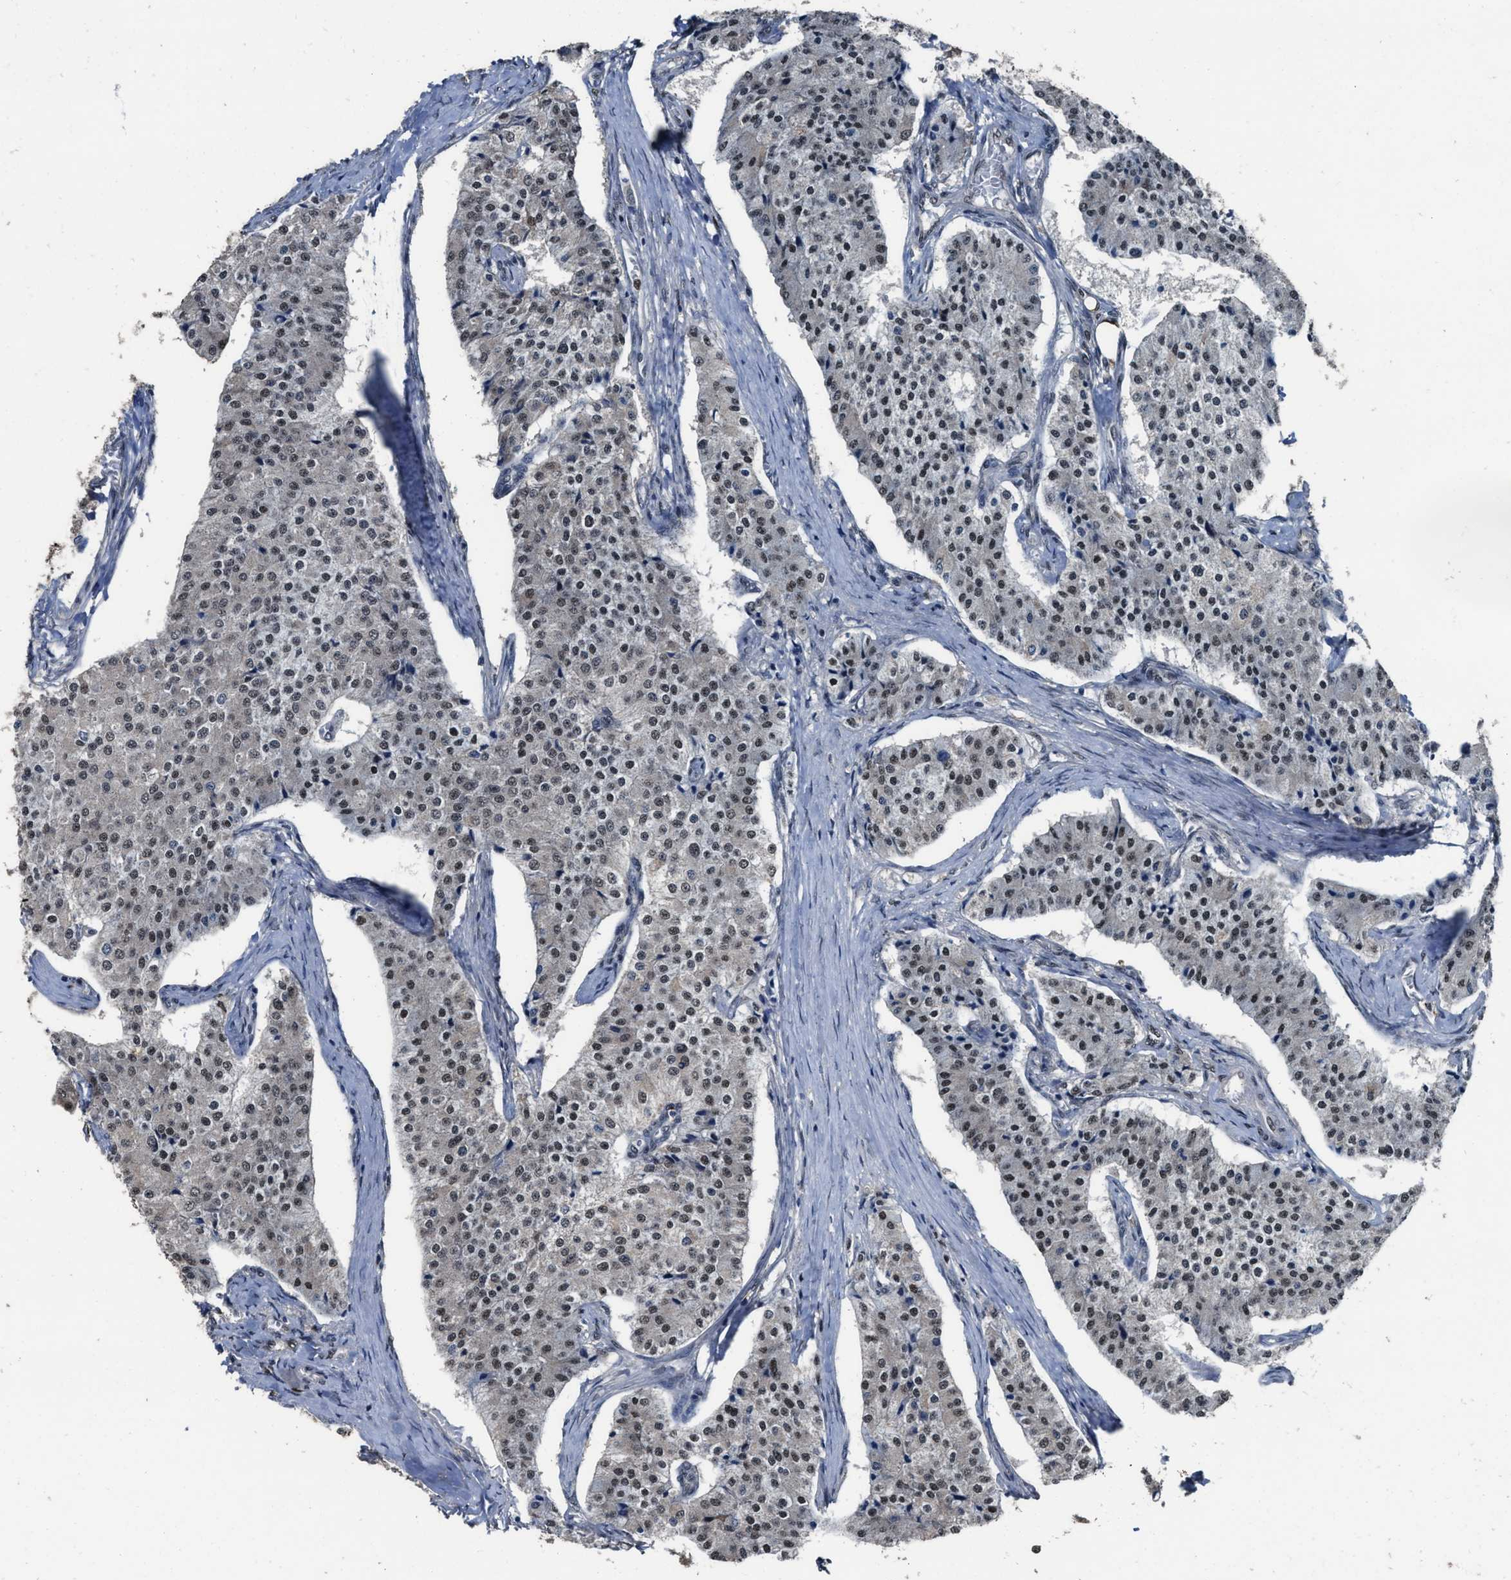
{"staining": {"intensity": "moderate", "quantity": ">75%", "location": "nuclear"}, "tissue": "carcinoid", "cell_type": "Tumor cells", "image_type": "cancer", "snomed": [{"axis": "morphology", "description": "Carcinoid, malignant, NOS"}, {"axis": "topography", "description": "Colon"}], "caption": "Carcinoid (malignant) stained for a protein displays moderate nuclear positivity in tumor cells. (DAB (3,3'-diaminobenzidine) IHC, brown staining for protein, blue staining for nuclei).", "gene": "ZNF20", "patient": {"sex": "female", "age": 52}}